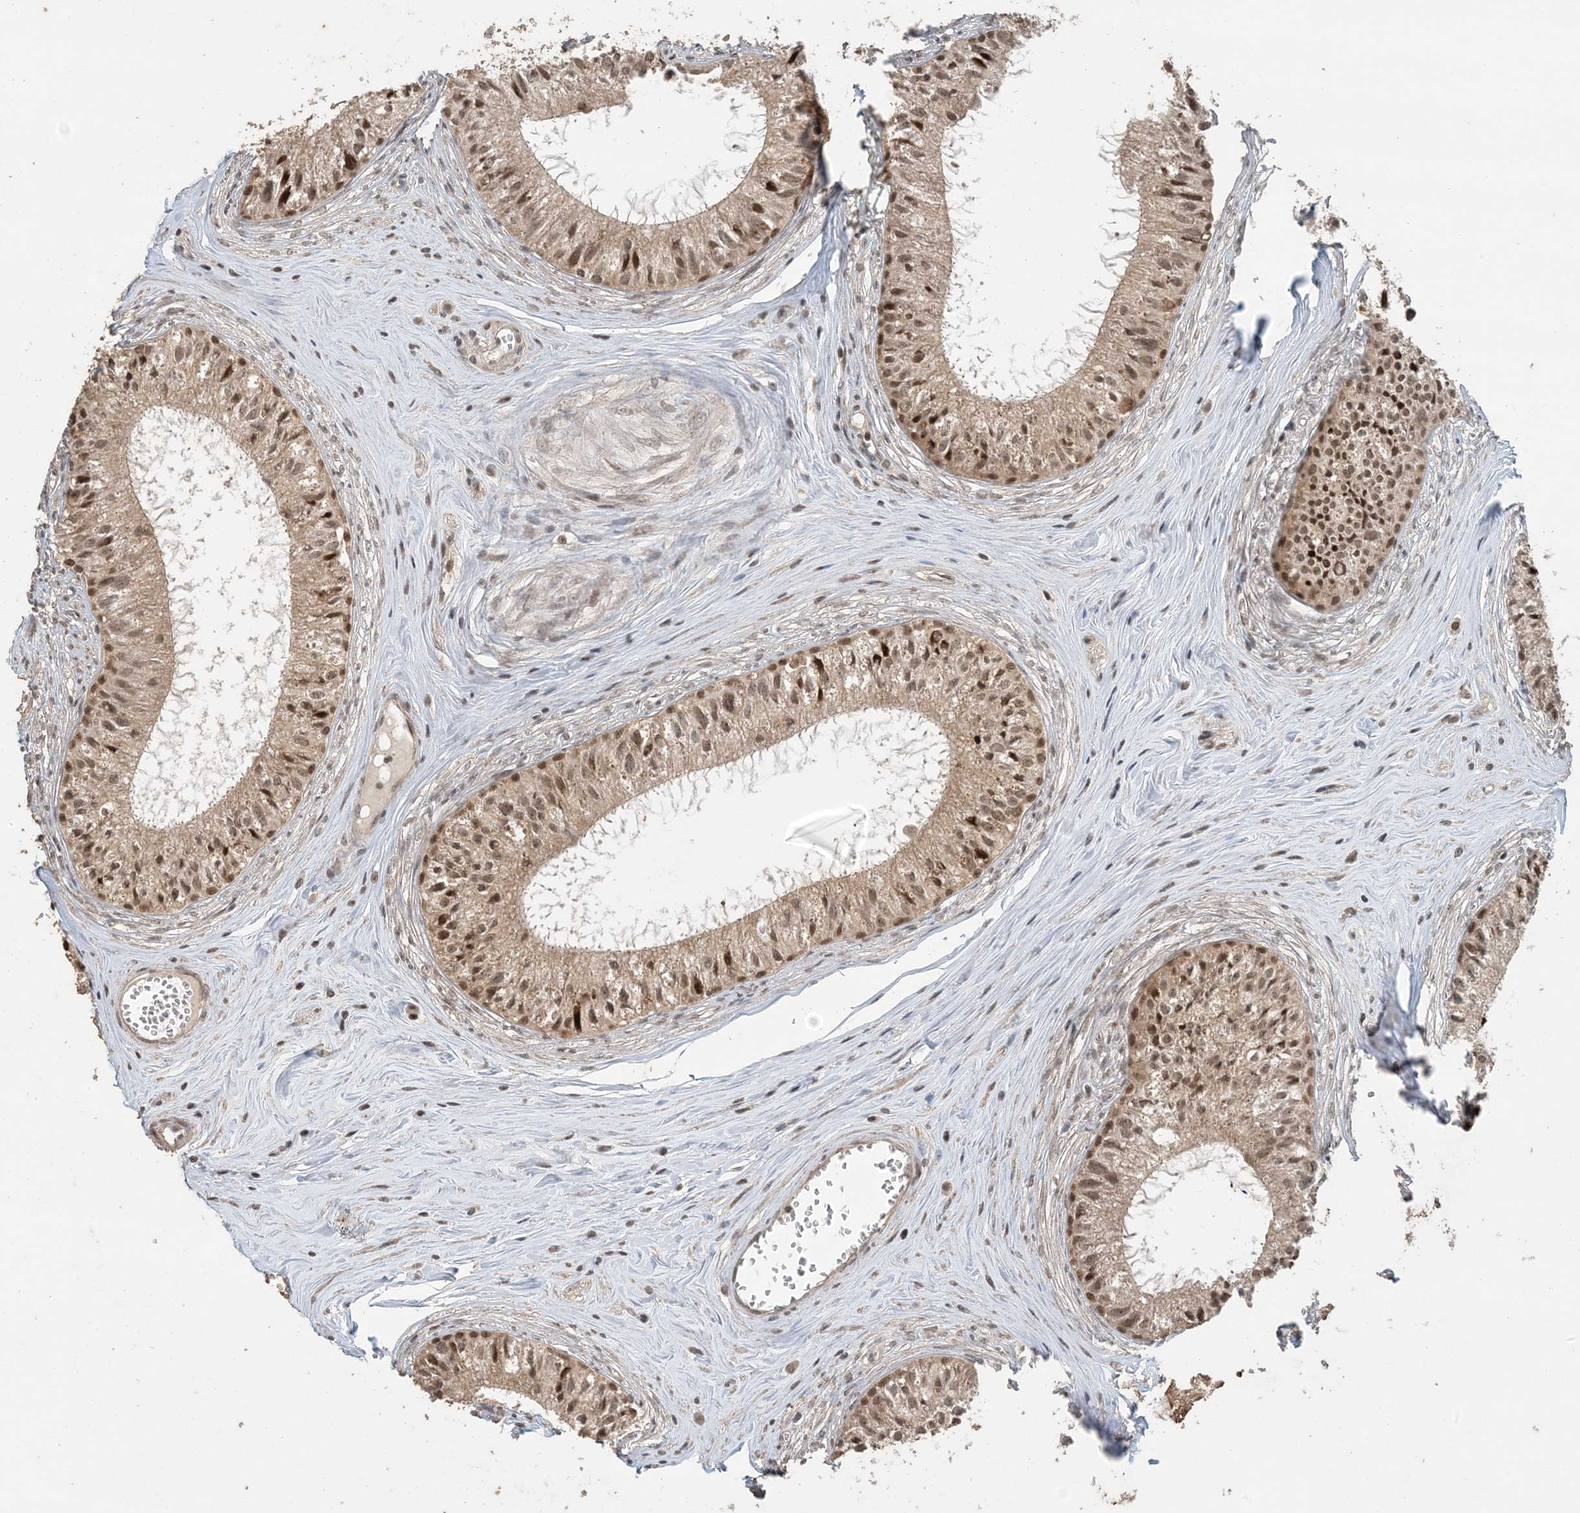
{"staining": {"intensity": "moderate", "quantity": ">75%", "location": "cytoplasmic/membranous,nuclear"}, "tissue": "epididymis", "cell_type": "Glandular cells", "image_type": "normal", "snomed": [{"axis": "morphology", "description": "Normal tissue, NOS"}, {"axis": "topography", "description": "Epididymis"}], "caption": "A medium amount of moderate cytoplasmic/membranous,nuclear staining is seen in approximately >75% of glandular cells in benign epididymis.", "gene": "ATP13A2", "patient": {"sex": "male", "age": 36}}